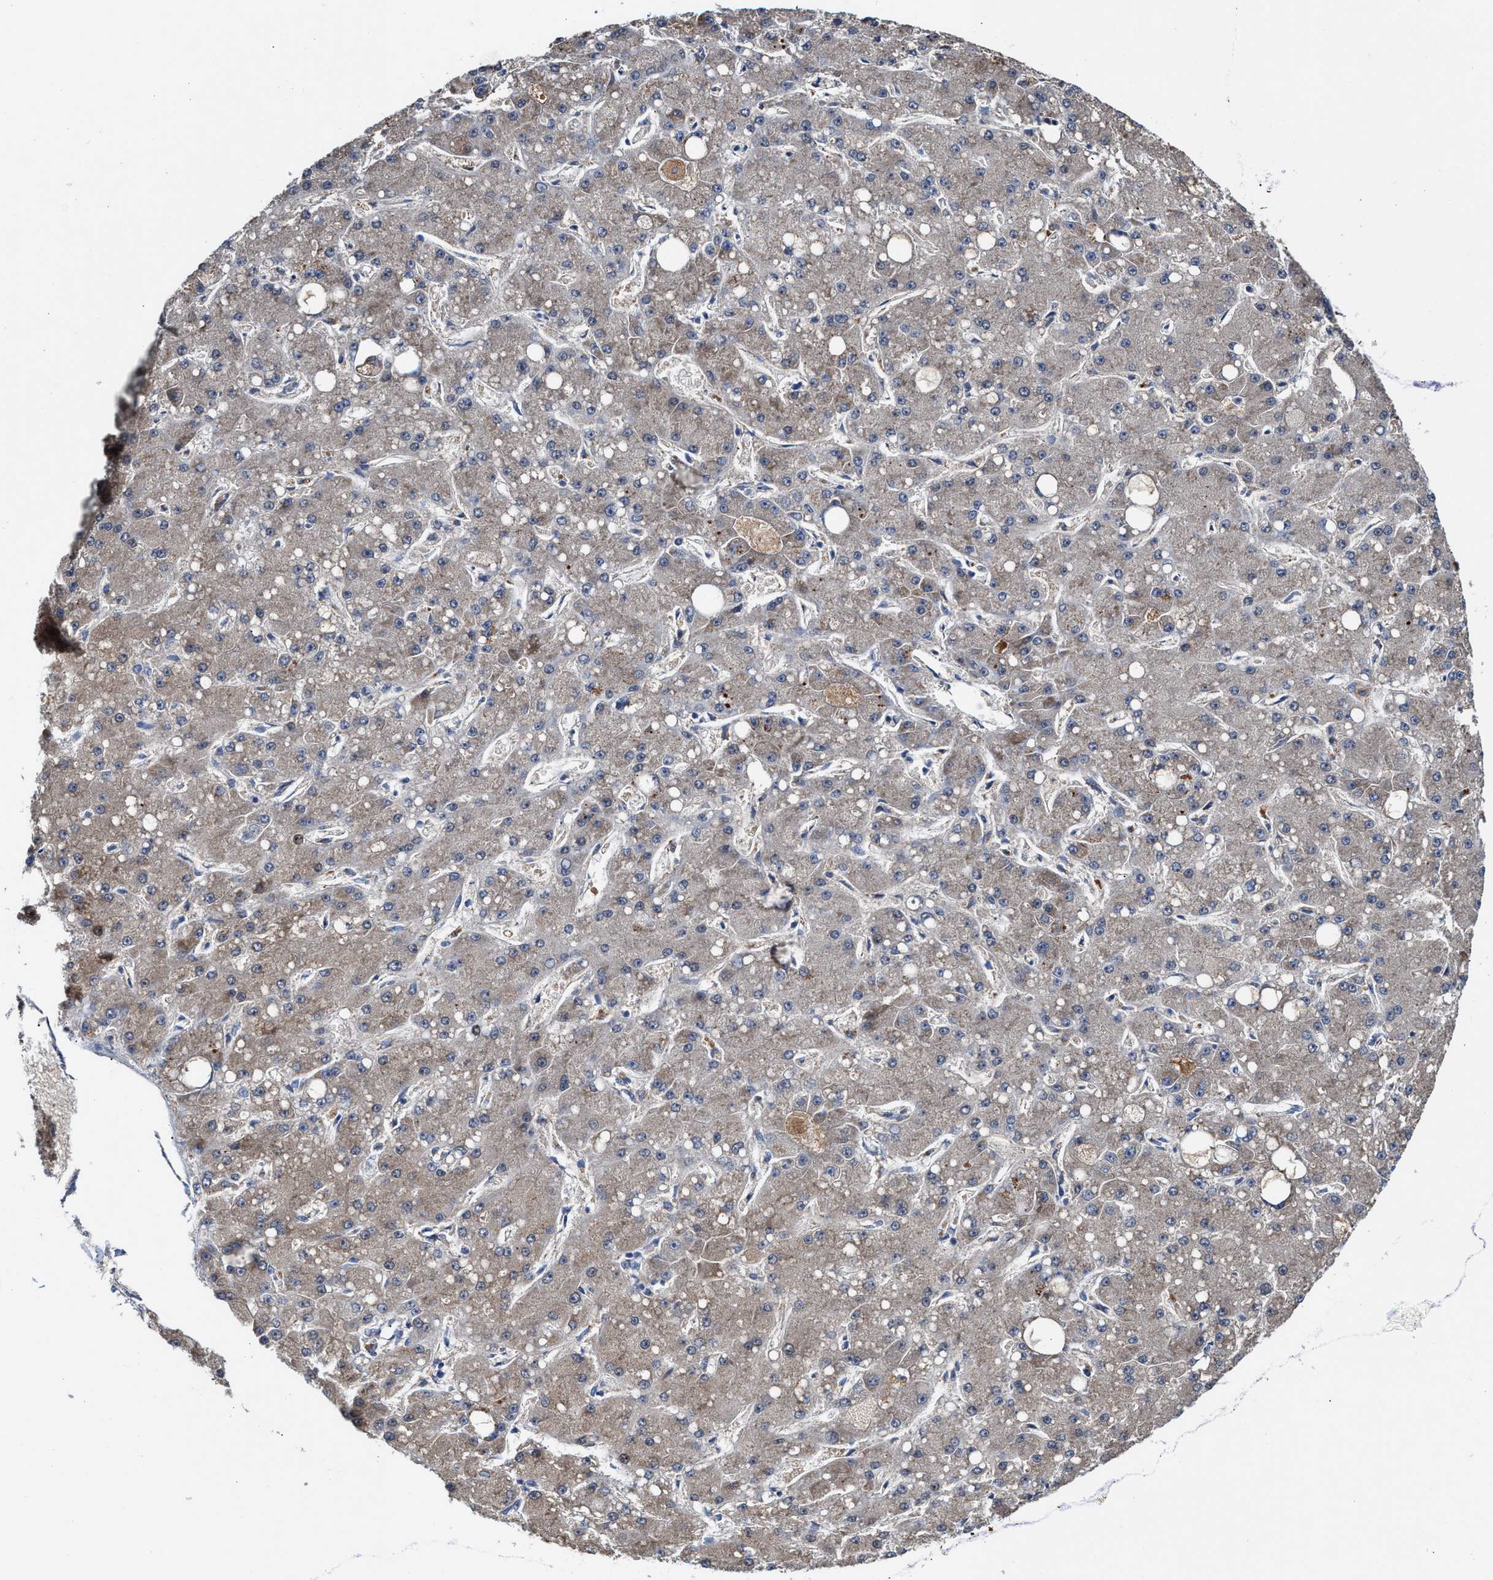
{"staining": {"intensity": "weak", "quantity": "25%-75%", "location": "cytoplasmic/membranous"}, "tissue": "liver cancer", "cell_type": "Tumor cells", "image_type": "cancer", "snomed": [{"axis": "morphology", "description": "Carcinoma, Hepatocellular, NOS"}, {"axis": "topography", "description": "Liver"}], "caption": "About 25%-75% of tumor cells in liver cancer (hepatocellular carcinoma) reveal weak cytoplasmic/membranous protein staining as visualized by brown immunohistochemical staining.", "gene": "MECR", "patient": {"sex": "male", "age": 67}}